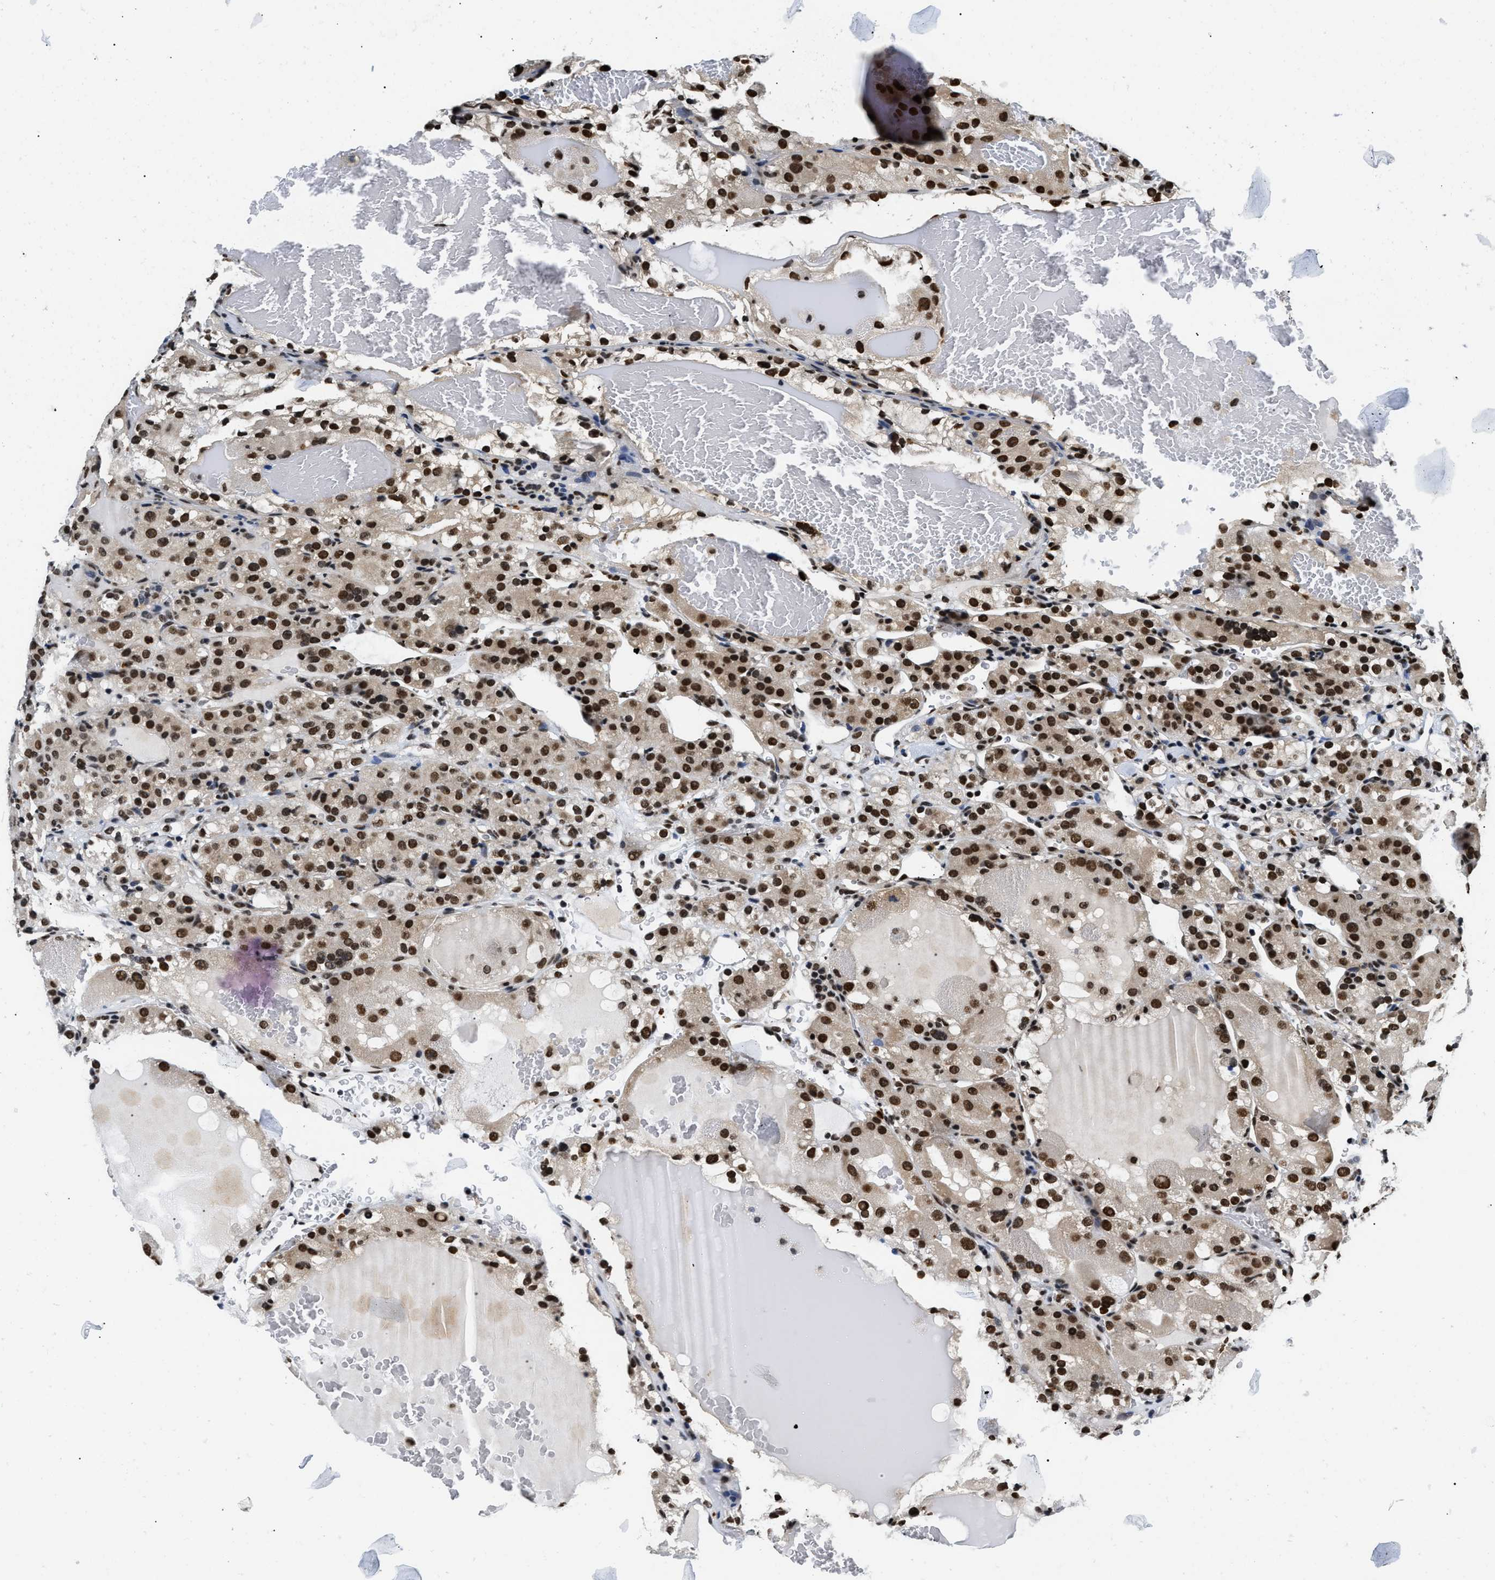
{"staining": {"intensity": "strong", "quantity": ">75%", "location": "nuclear"}, "tissue": "renal cancer", "cell_type": "Tumor cells", "image_type": "cancer", "snomed": [{"axis": "morphology", "description": "Normal tissue, NOS"}, {"axis": "morphology", "description": "Adenocarcinoma, NOS"}, {"axis": "topography", "description": "Kidney"}], "caption": "IHC of human renal adenocarcinoma demonstrates high levels of strong nuclear expression in approximately >75% of tumor cells.", "gene": "CCNDBP1", "patient": {"sex": "male", "age": 61}}